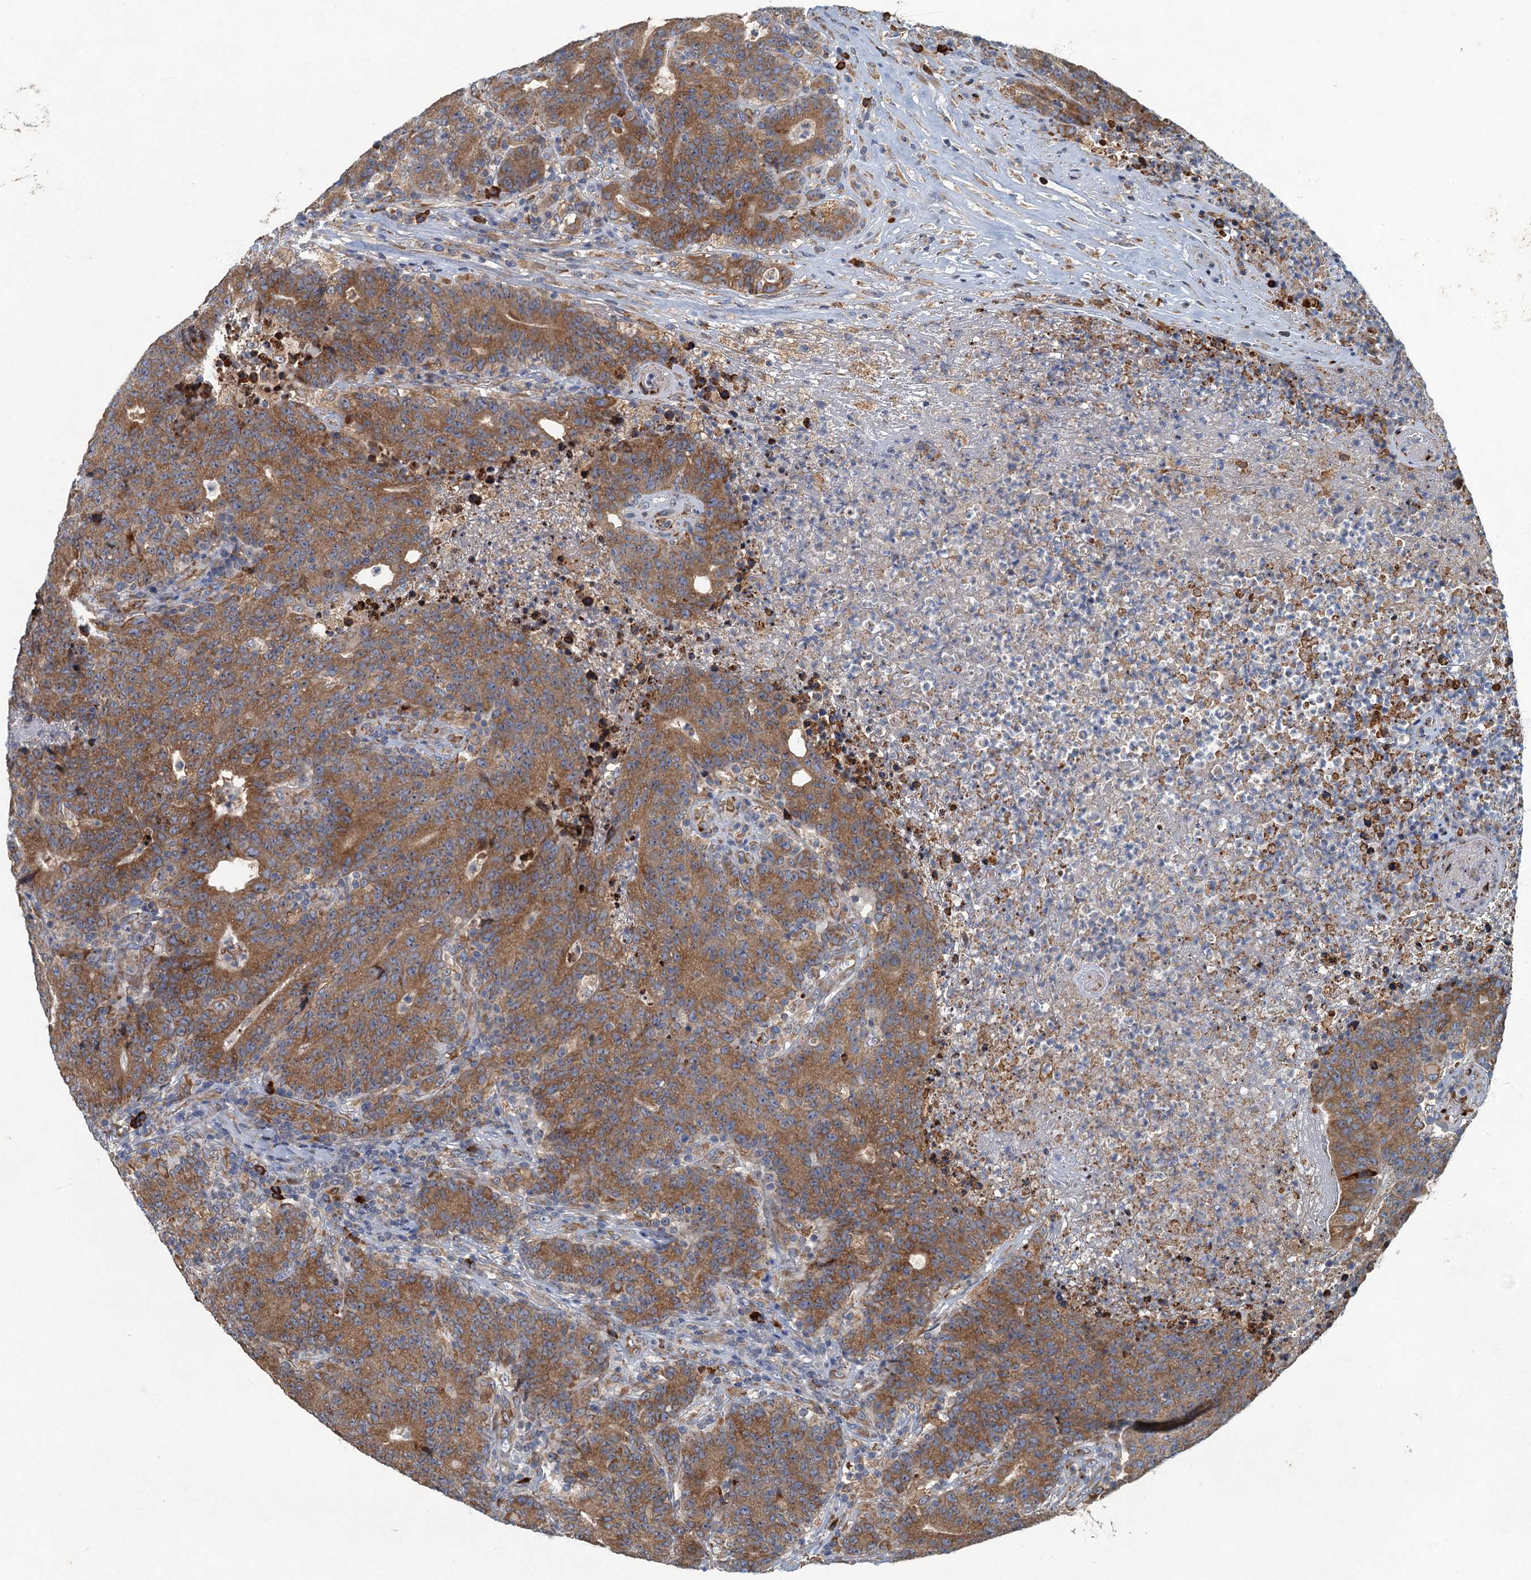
{"staining": {"intensity": "moderate", "quantity": ">75%", "location": "cytoplasmic/membranous"}, "tissue": "colorectal cancer", "cell_type": "Tumor cells", "image_type": "cancer", "snomed": [{"axis": "morphology", "description": "Adenocarcinoma, NOS"}, {"axis": "topography", "description": "Colon"}], "caption": "DAB immunohistochemical staining of colorectal adenocarcinoma shows moderate cytoplasmic/membranous protein expression in about >75% of tumor cells. The protein is shown in brown color, while the nuclei are stained blue.", "gene": "SPDYC", "patient": {"sex": "female", "age": 75}}